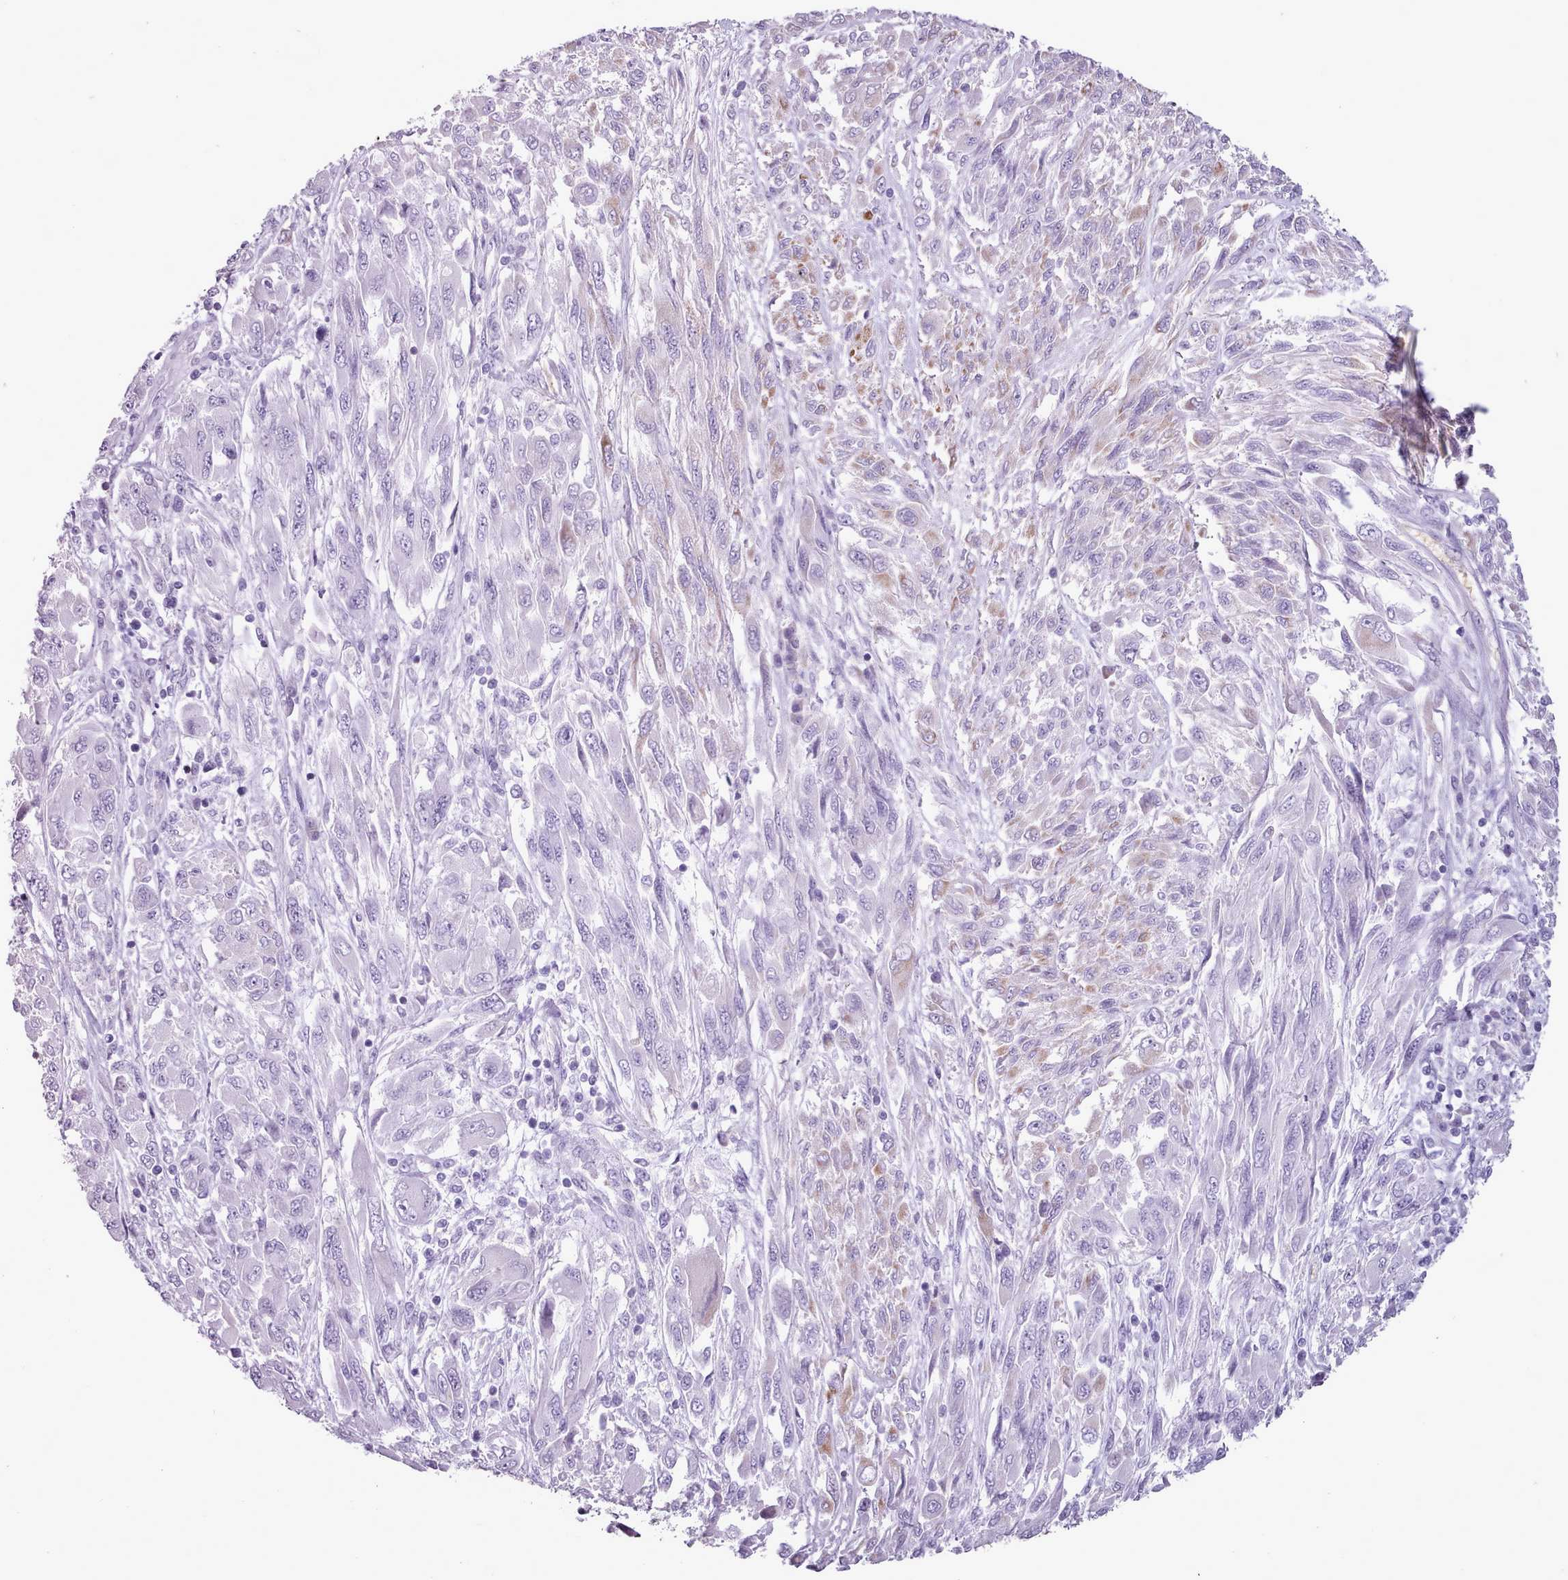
{"staining": {"intensity": "weak", "quantity": "<25%", "location": "cytoplasmic/membranous"}, "tissue": "melanoma", "cell_type": "Tumor cells", "image_type": "cancer", "snomed": [{"axis": "morphology", "description": "Malignant melanoma, NOS"}, {"axis": "topography", "description": "Skin"}], "caption": "Melanoma was stained to show a protein in brown. There is no significant expression in tumor cells.", "gene": "AK4", "patient": {"sex": "female", "age": 91}}